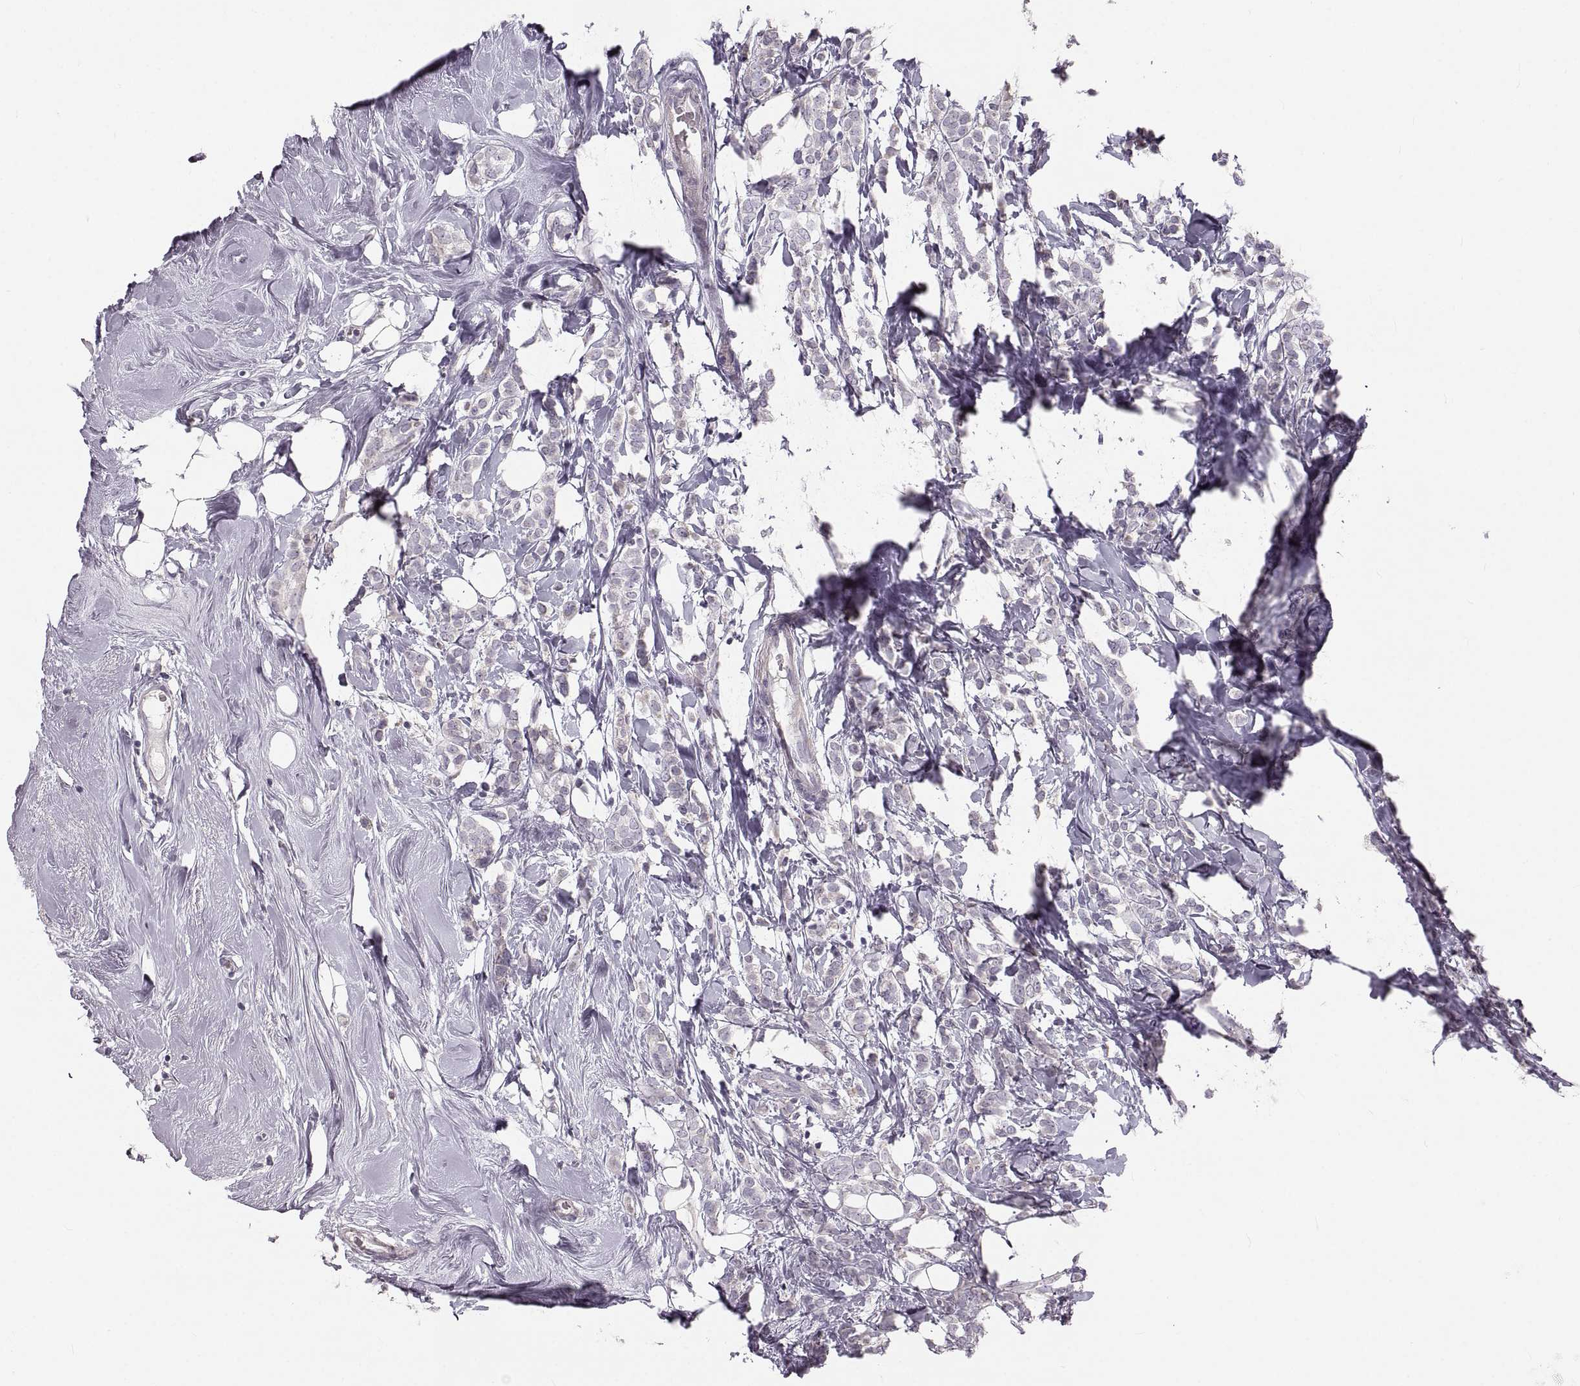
{"staining": {"intensity": "negative", "quantity": "none", "location": "none"}, "tissue": "breast cancer", "cell_type": "Tumor cells", "image_type": "cancer", "snomed": [{"axis": "morphology", "description": "Lobular carcinoma"}, {"axis": "topography", "description": "Breast"}], "caption": "Breast lobular carcinoma stained for a protein using immunohistochemistry demonstrates no staining tumor cells.", "gene": "RUNDC3A", "patient": {"sex": "female", "age": 49}}